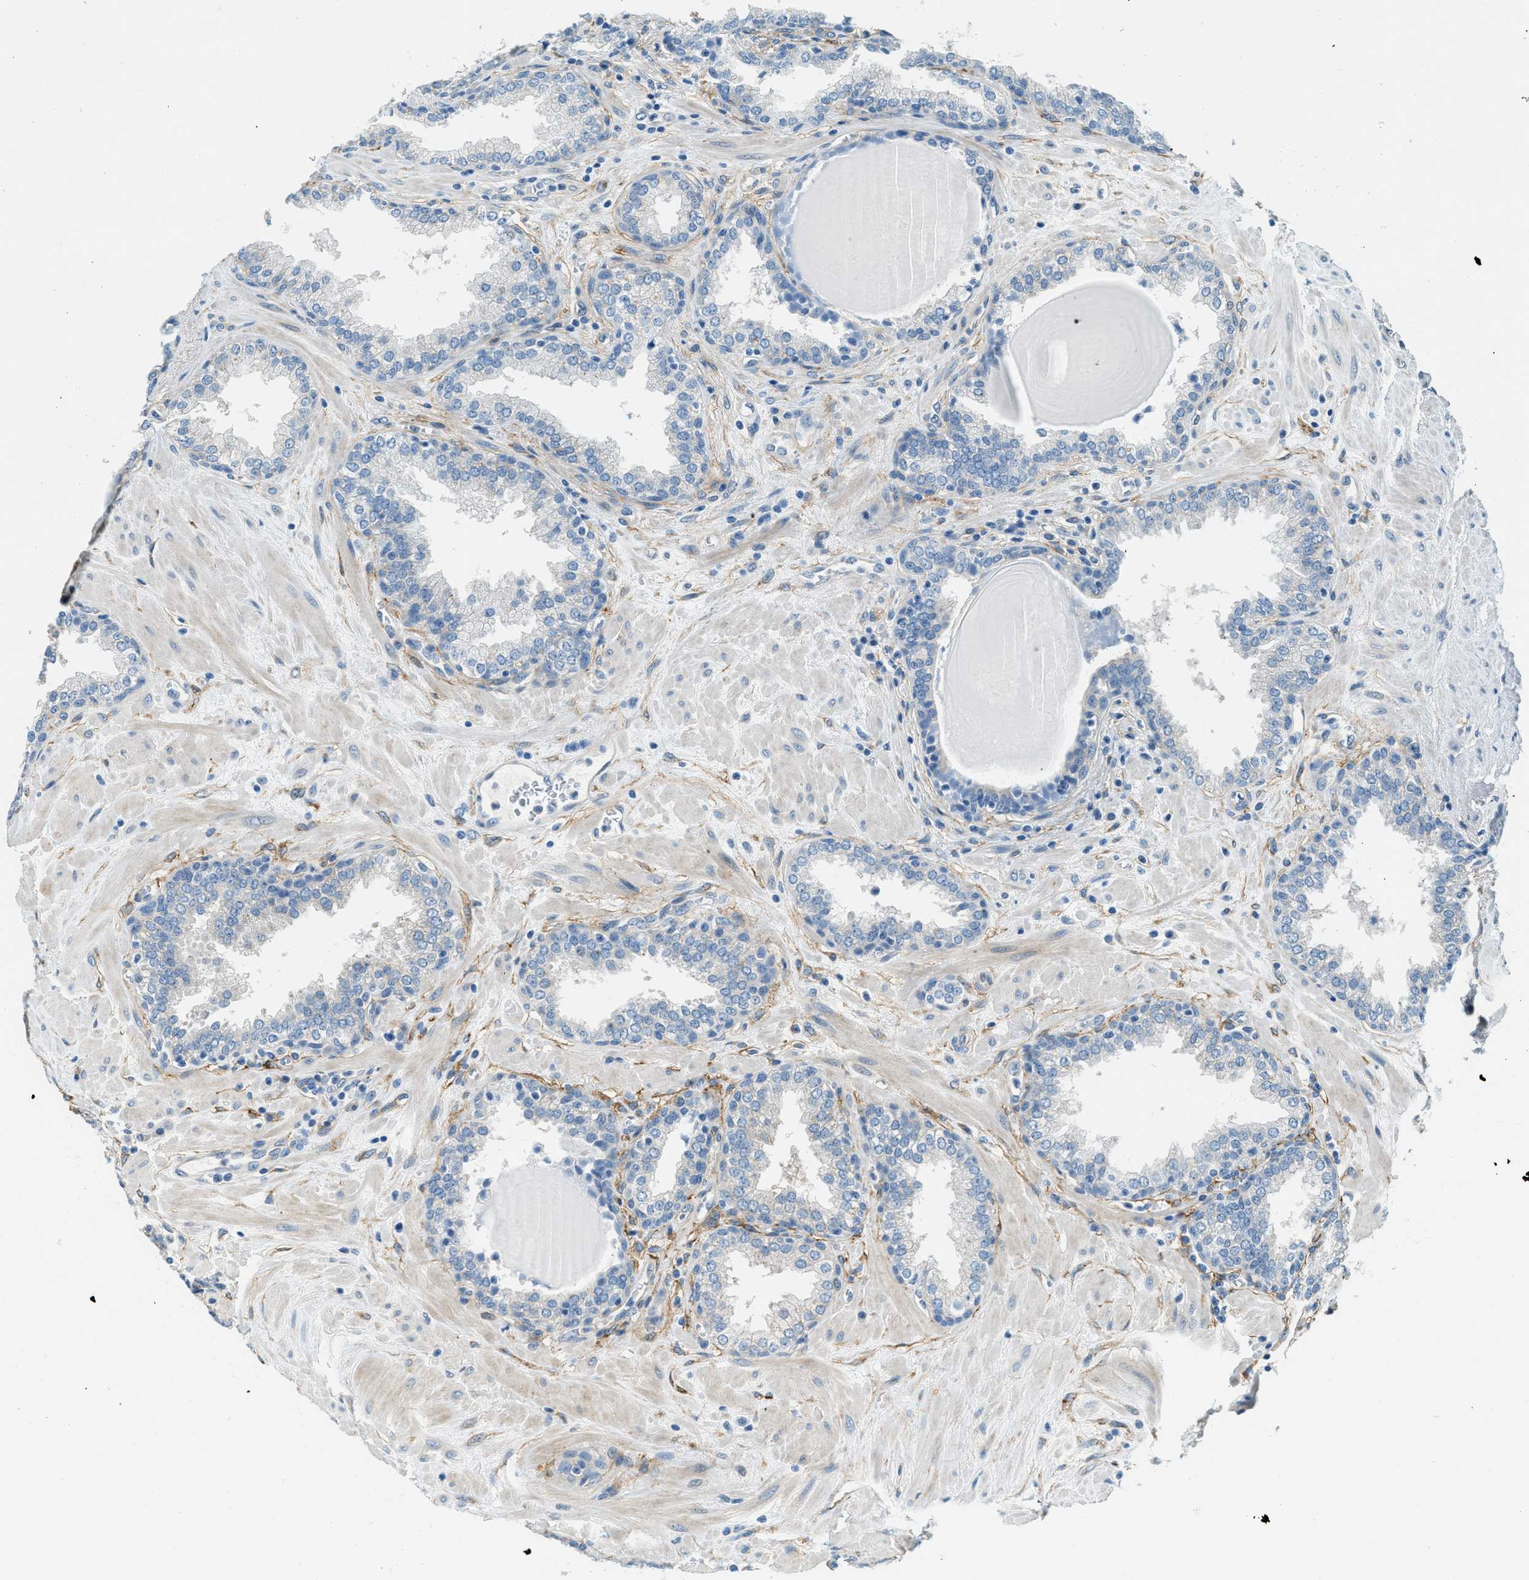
{"staining": {"intensity": "negative", "quantity": "none", "location": "none"}, "tissue": "prostate", "cell_type": "Glandular cells", "image_type": "normal", "snomed": [{"axis": "morphology", "description": "Normal tissue, NOS"}, {"axis": "topography", "description": "Prostate"}], "caption": "Immunohistochemistry (IHC) histopathology image of unremarkable human prostate stained for a protein (brown), which exhibits no expression in glandular cells.", "gene": "ZNF367", "patient": {"sex": "male", "age": 51}}